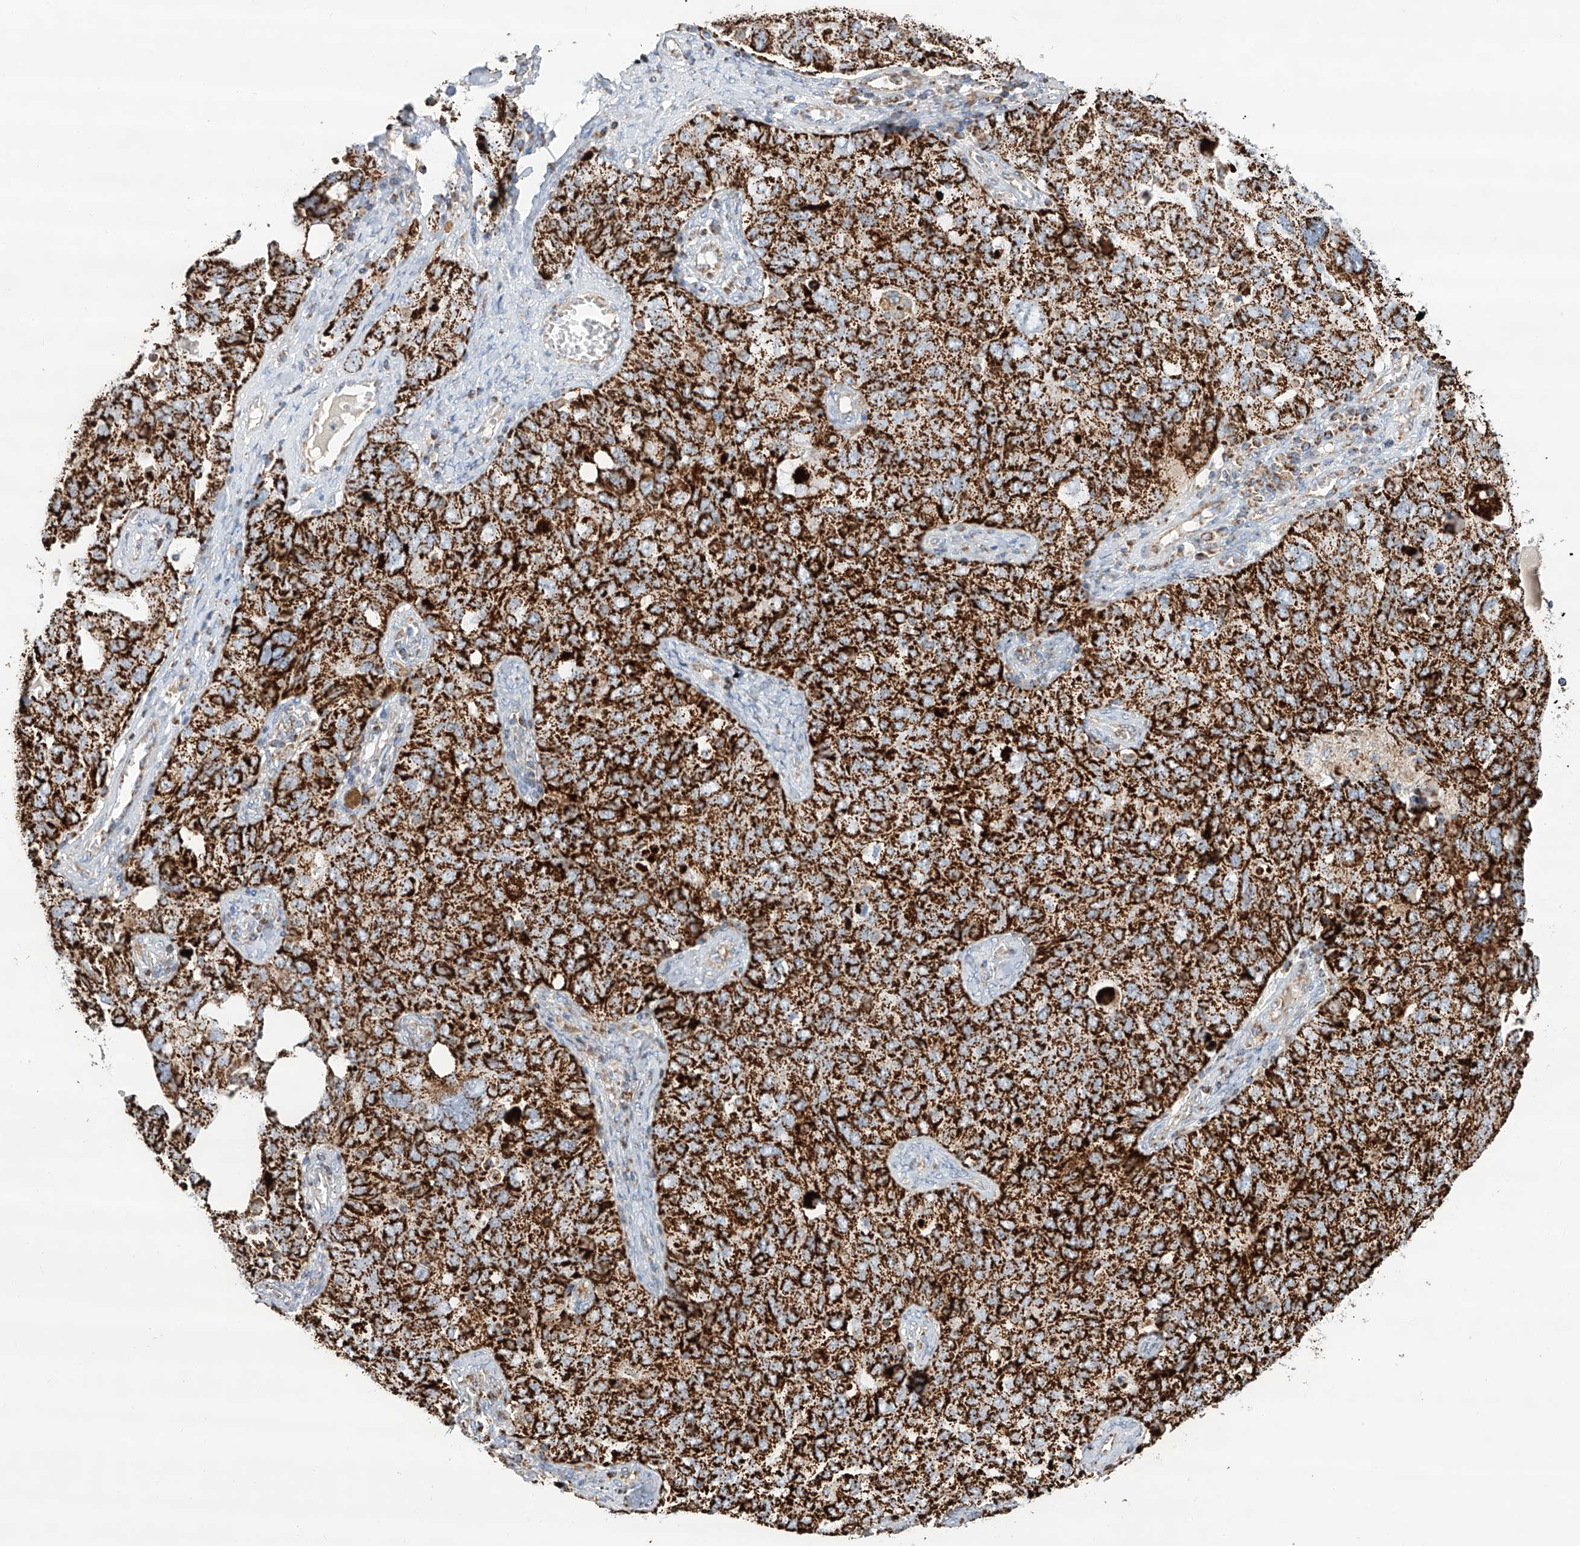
{"staining": {"intensity": "strong", "quantity": ">75%", "location": "cytoplasmic/membranous"}, "tissue": "ovarian cancer", "cell_type": "Tumor cells", "image_type": "cancer", "snomed": [{"axis": "morphology", "description": "Carcinoma, endometroid"}, {"axis": "topography", "description": "Ovary"}], "caption": "Endometroid carcinoma (ovarian) was stained to show a protein in brown. There is high levels of strong cytoplasmic/membranous expression in approximately >75% of tumor cells. The protein of interest is stained brown, and the nuclei are stained in blue (DAB IHC with brightfield microscopy, high magnification).", "gene": "TTC27", "patient": {"sex": "female", "age": 62}}